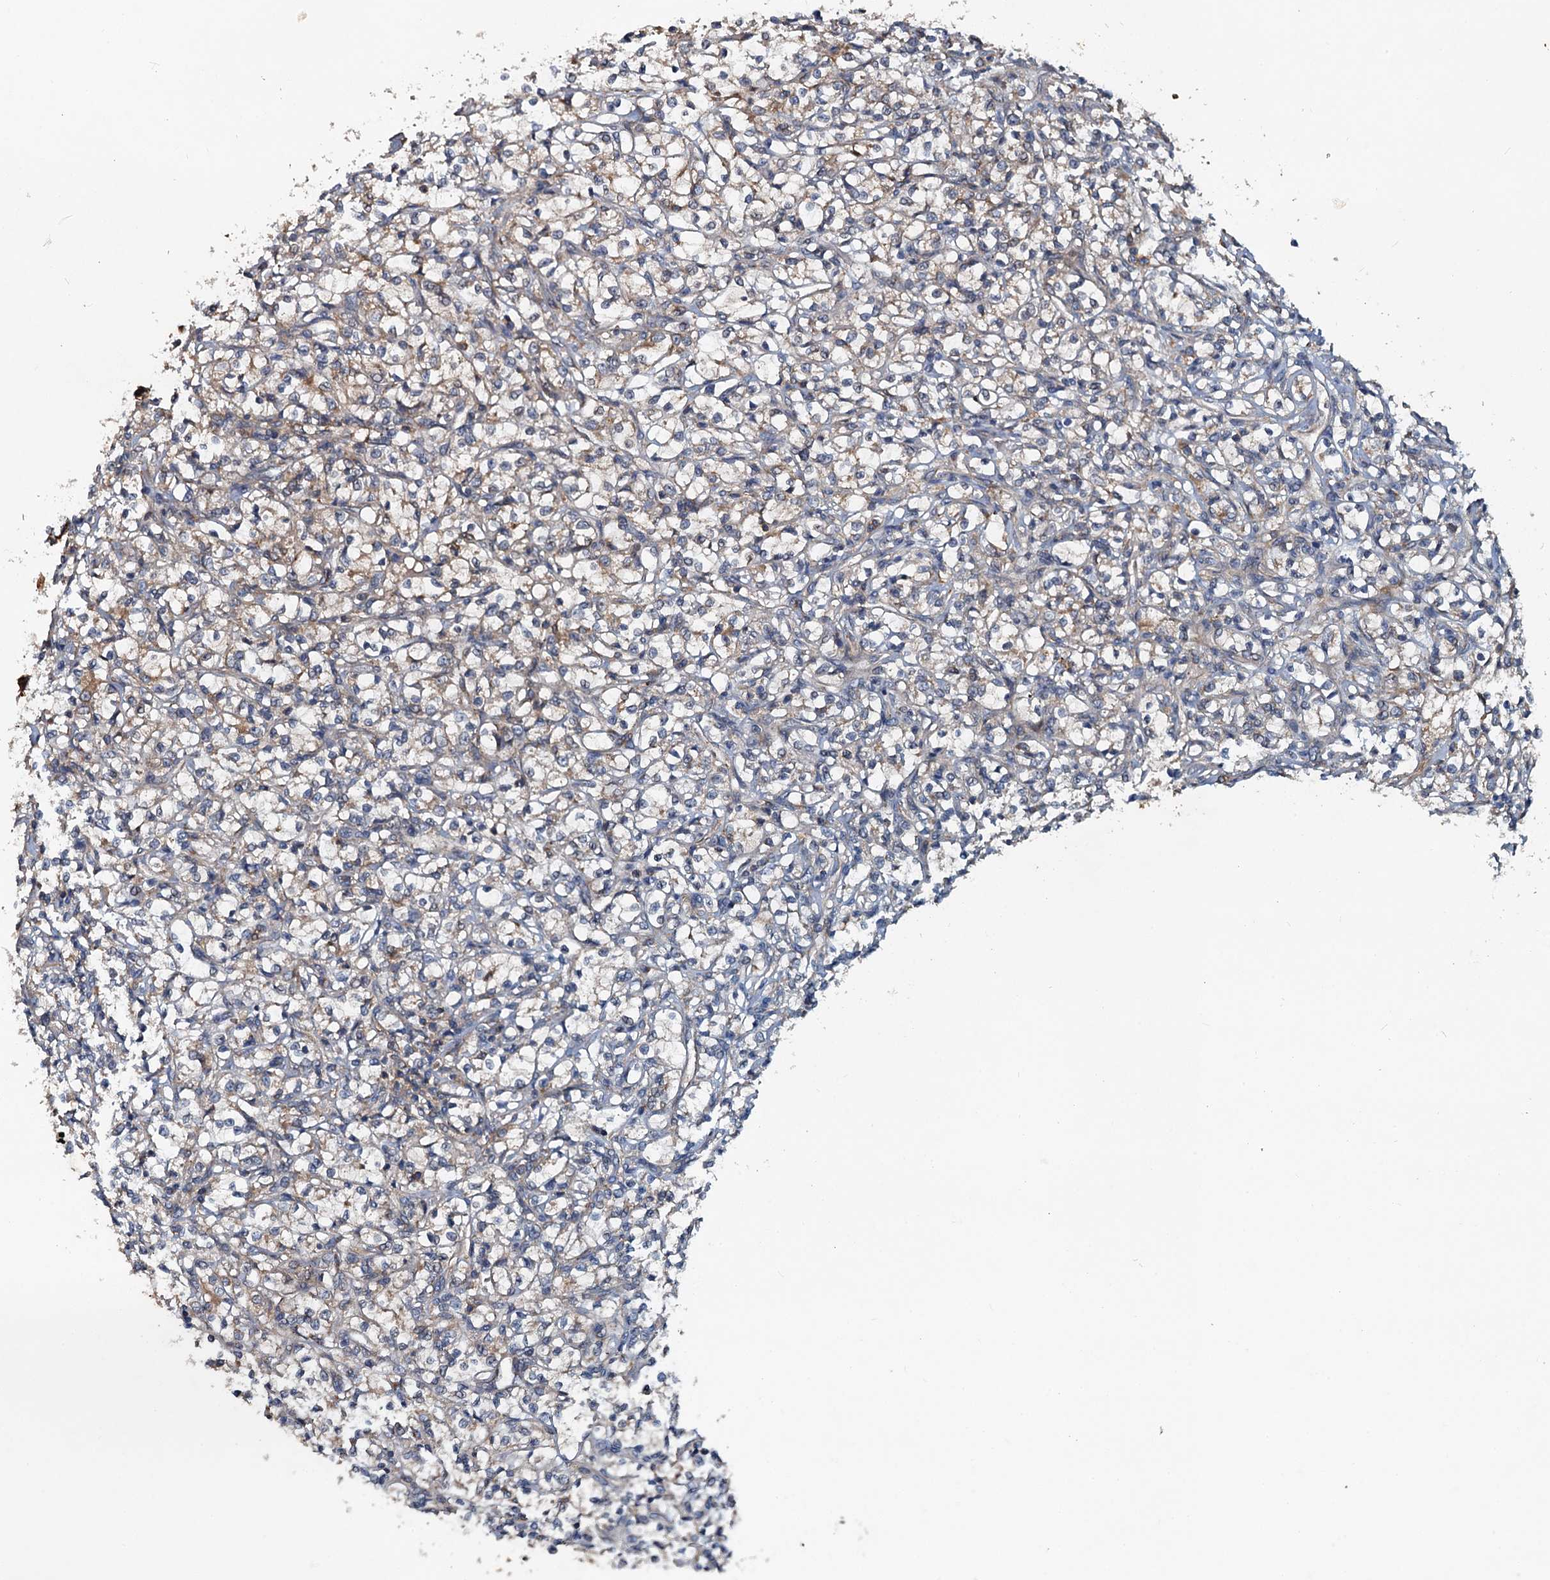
{"staining": {"intensity": "moderate", "quantity": "25%-75%", "location": "cytoplasmic/membranous"}, "tissue": "renal cancer", "cell_type": "Tumor cells", "image_type": "cancer", "snomed": [{"axis": "morphology", "description": "Adenocarcinoma, NOS"}, {"axis": "topography", "description": "Kidney"}], "caption": "Immunohistochemical staining of renal cancer reveals moderate cytoplasmic/membranous protein positivity in about 25%-75% of tumor cells.", "gene": "EFL1", "patient": {"sex": "female", "age": 69}}